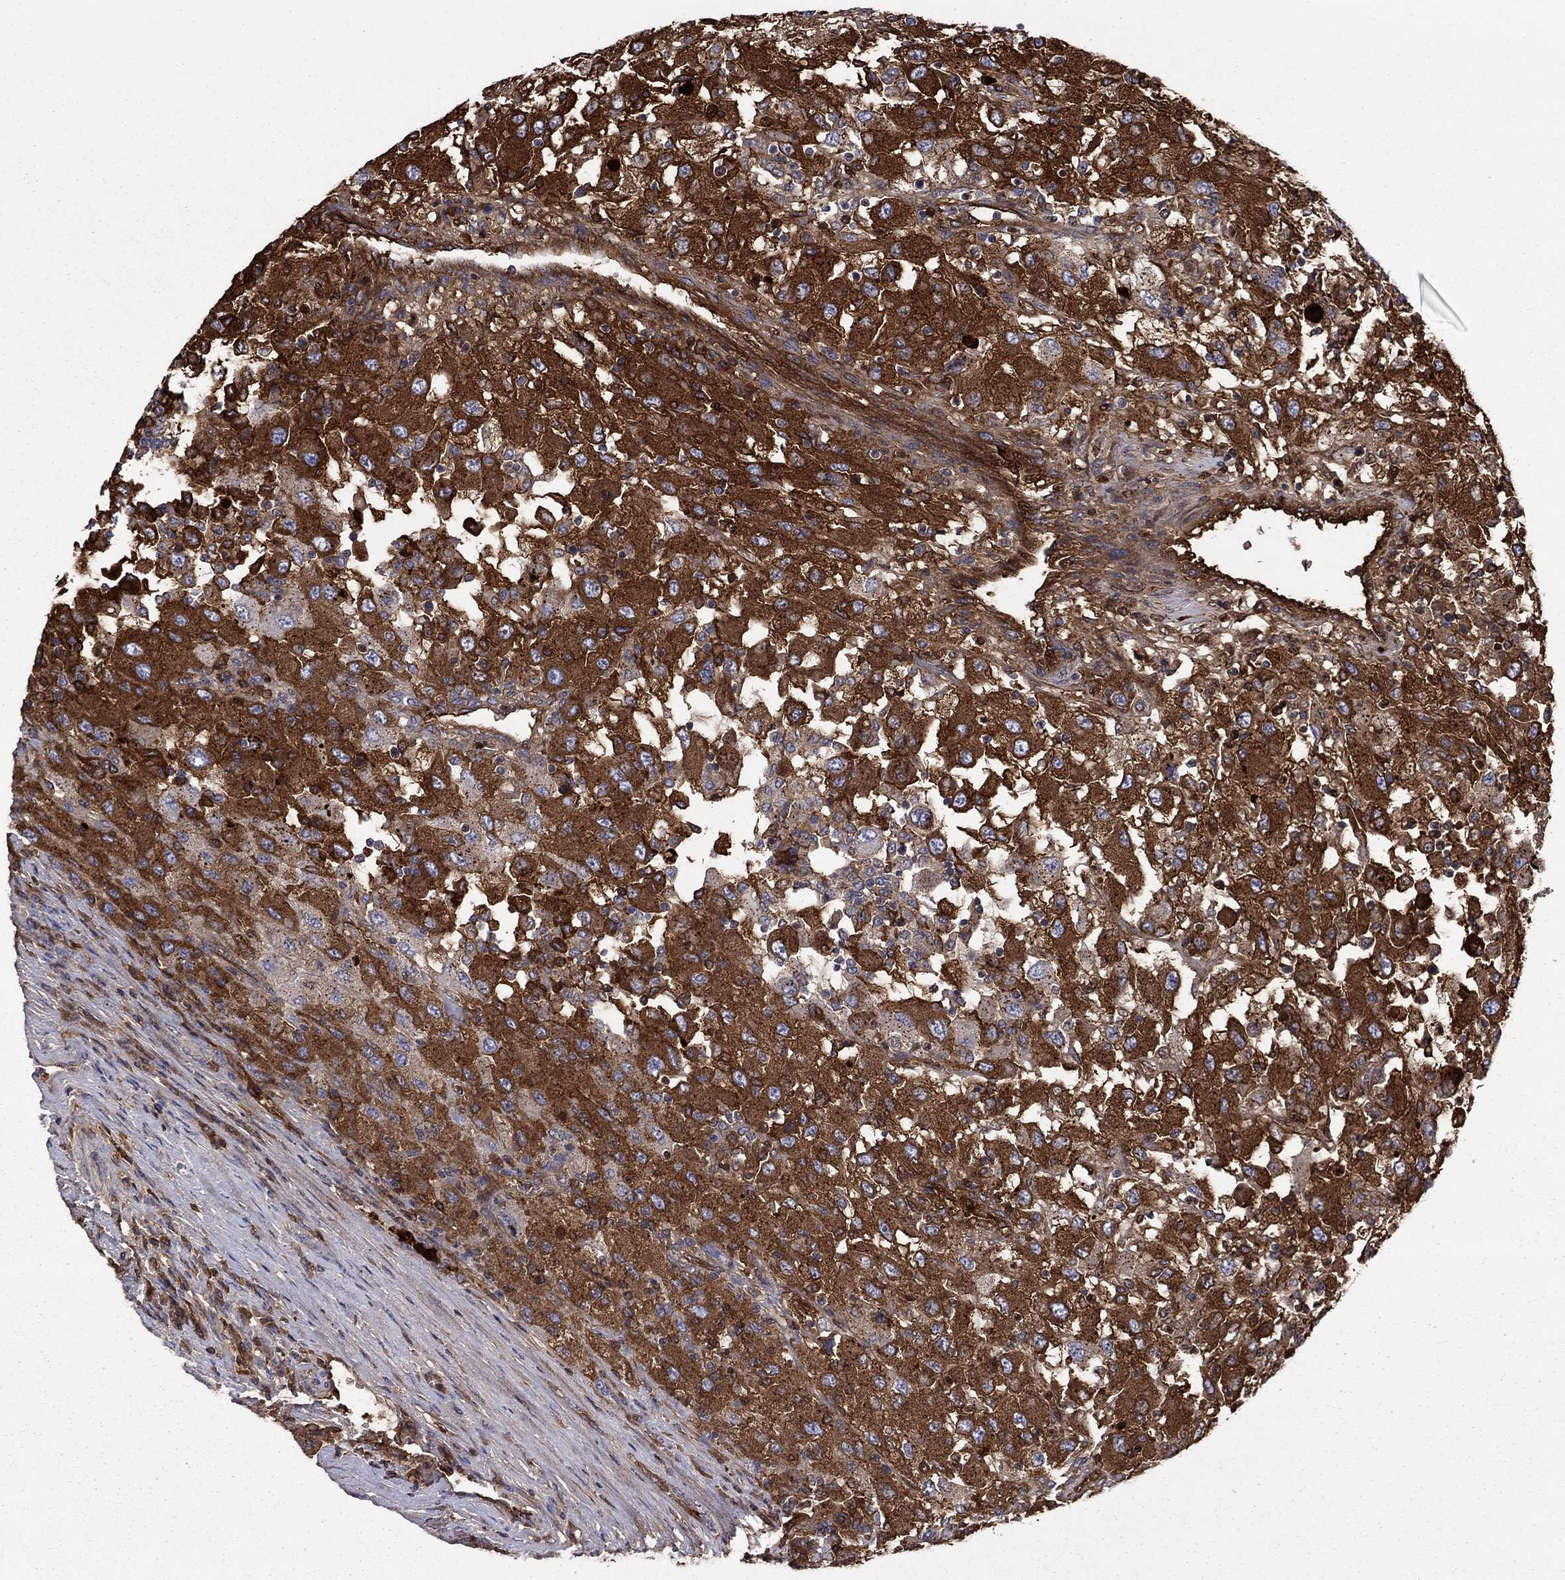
{"staining": {"intensity": "strong", "quantity": ">75%", "location": "cytoplasmic/membranous"}, "tissue": "renal cancer", "cell_type": "Tumor cells", "image_type": "cancer", "snomed": [{"axis": "morphology", "description": "Adenocarcinoma, NOS"}, {"axis": "topography", "description": "Kidney"}], "caption": "High-magnification brightfield microscopy of adenocarcinoma (renal) stained with DAB (brown) and counterstained with hematoxylin (blue). tumor cells exhibit strong cytoplasmic/membranous staining is present in approximately>75% of cells. Using DAB (3,3'-diaminobenzidine) (brown) and hematoxylin (blue) stains, captured at high magnification using brightfield microscopy.", "gene": "HPX", "patient": {"sex": "female", "age": 67}}